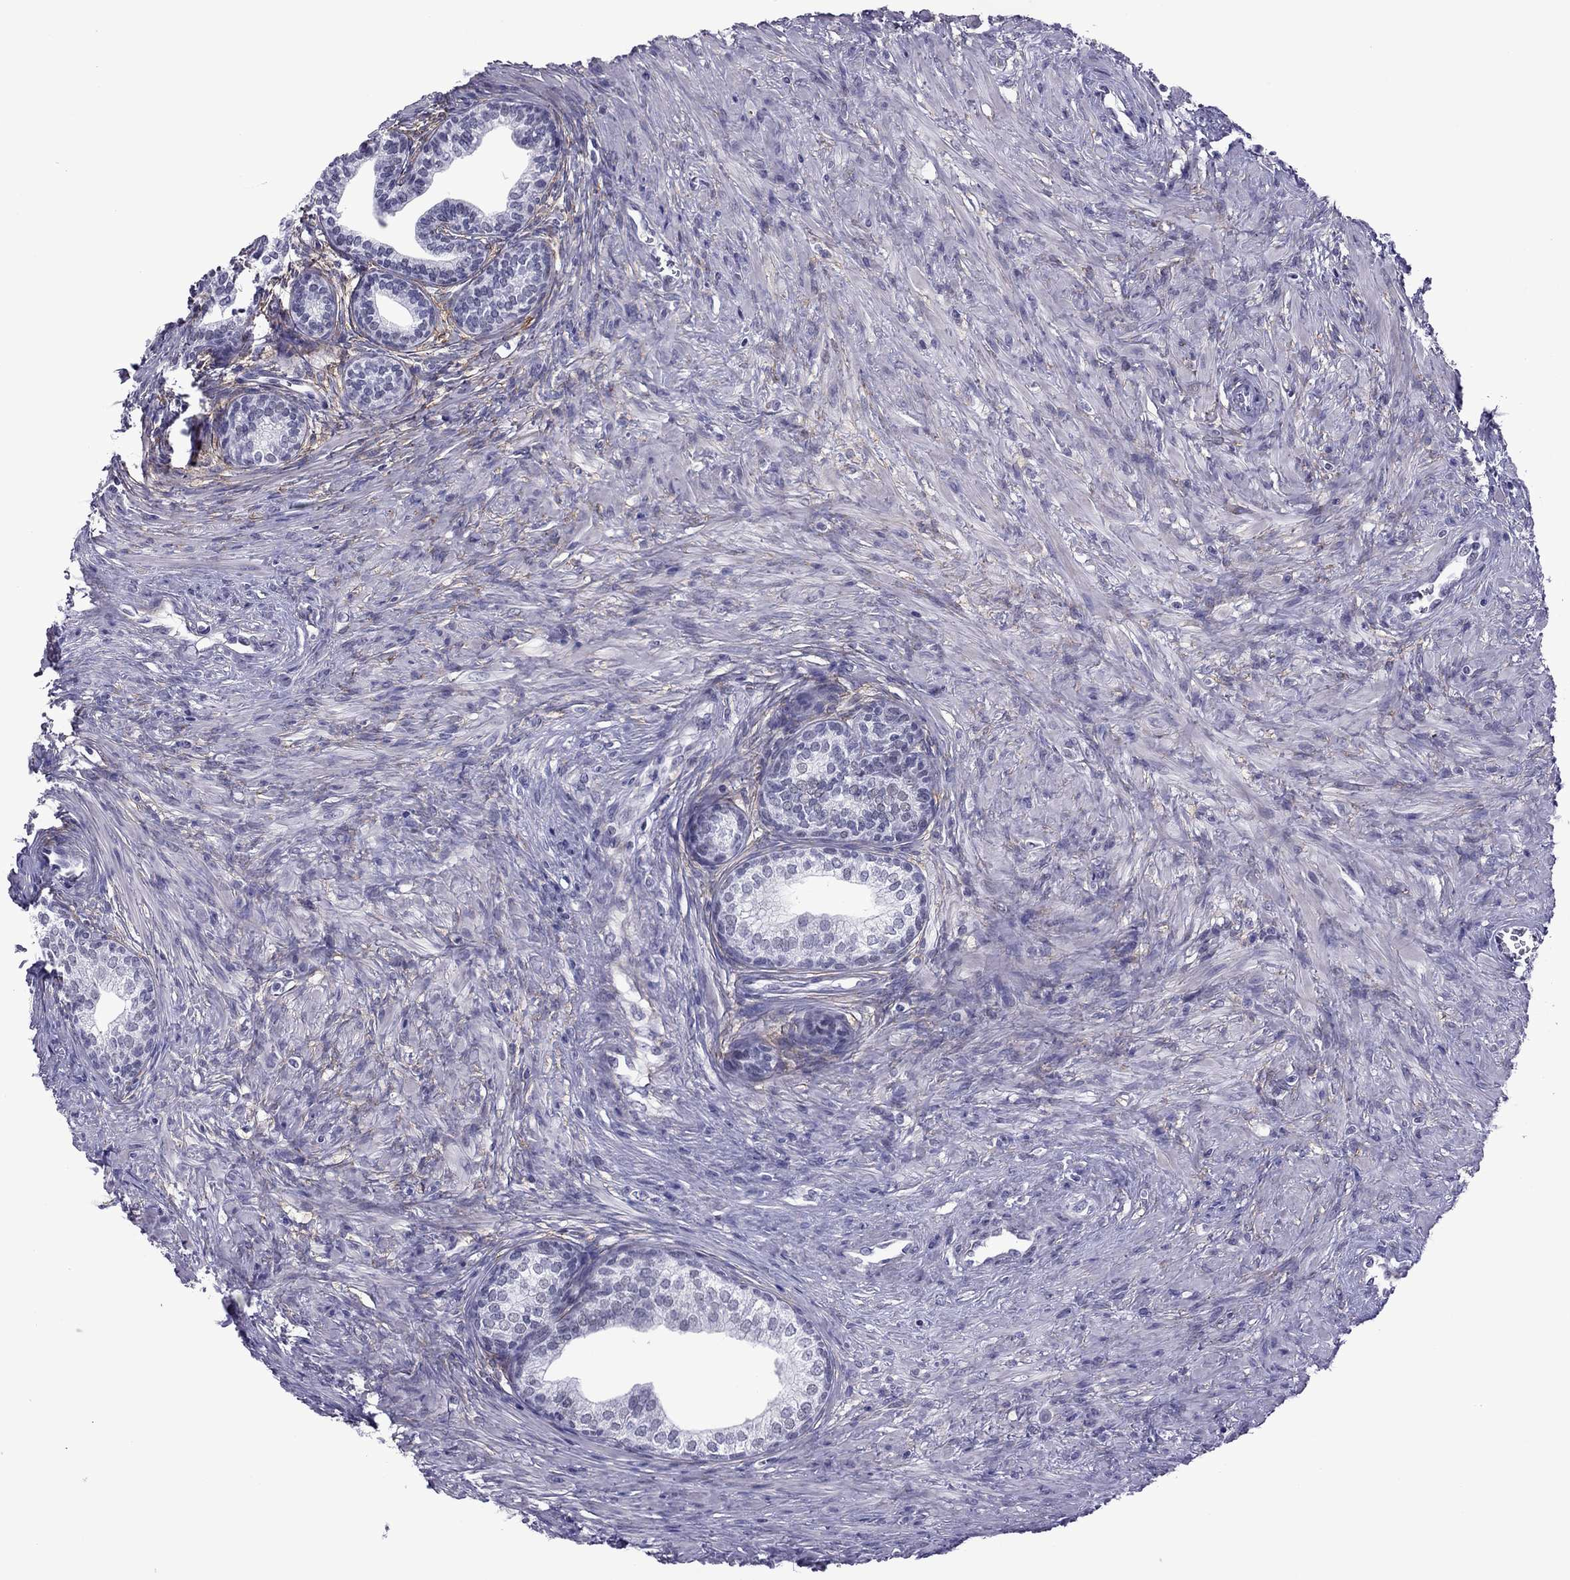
{"staining": {"intensity": "negative", "quantity": "none", "location": "none"}, "tissue": "prostate", "cell_type": "Glandular cells", "image_type": "normal", "snomed": [{"axis": "morphology", "description": "Normal tissue, NOS"}, {"axis": "topography", "description": "Prostate"}], "caption": "IHC image of unremarkable human prostate stained for a protein (brown), which shows no expression in glandular cells. Nuclei are stained in blue.", "gene": "ZNF646", "patient": {"sex": "male", "age": 65}}